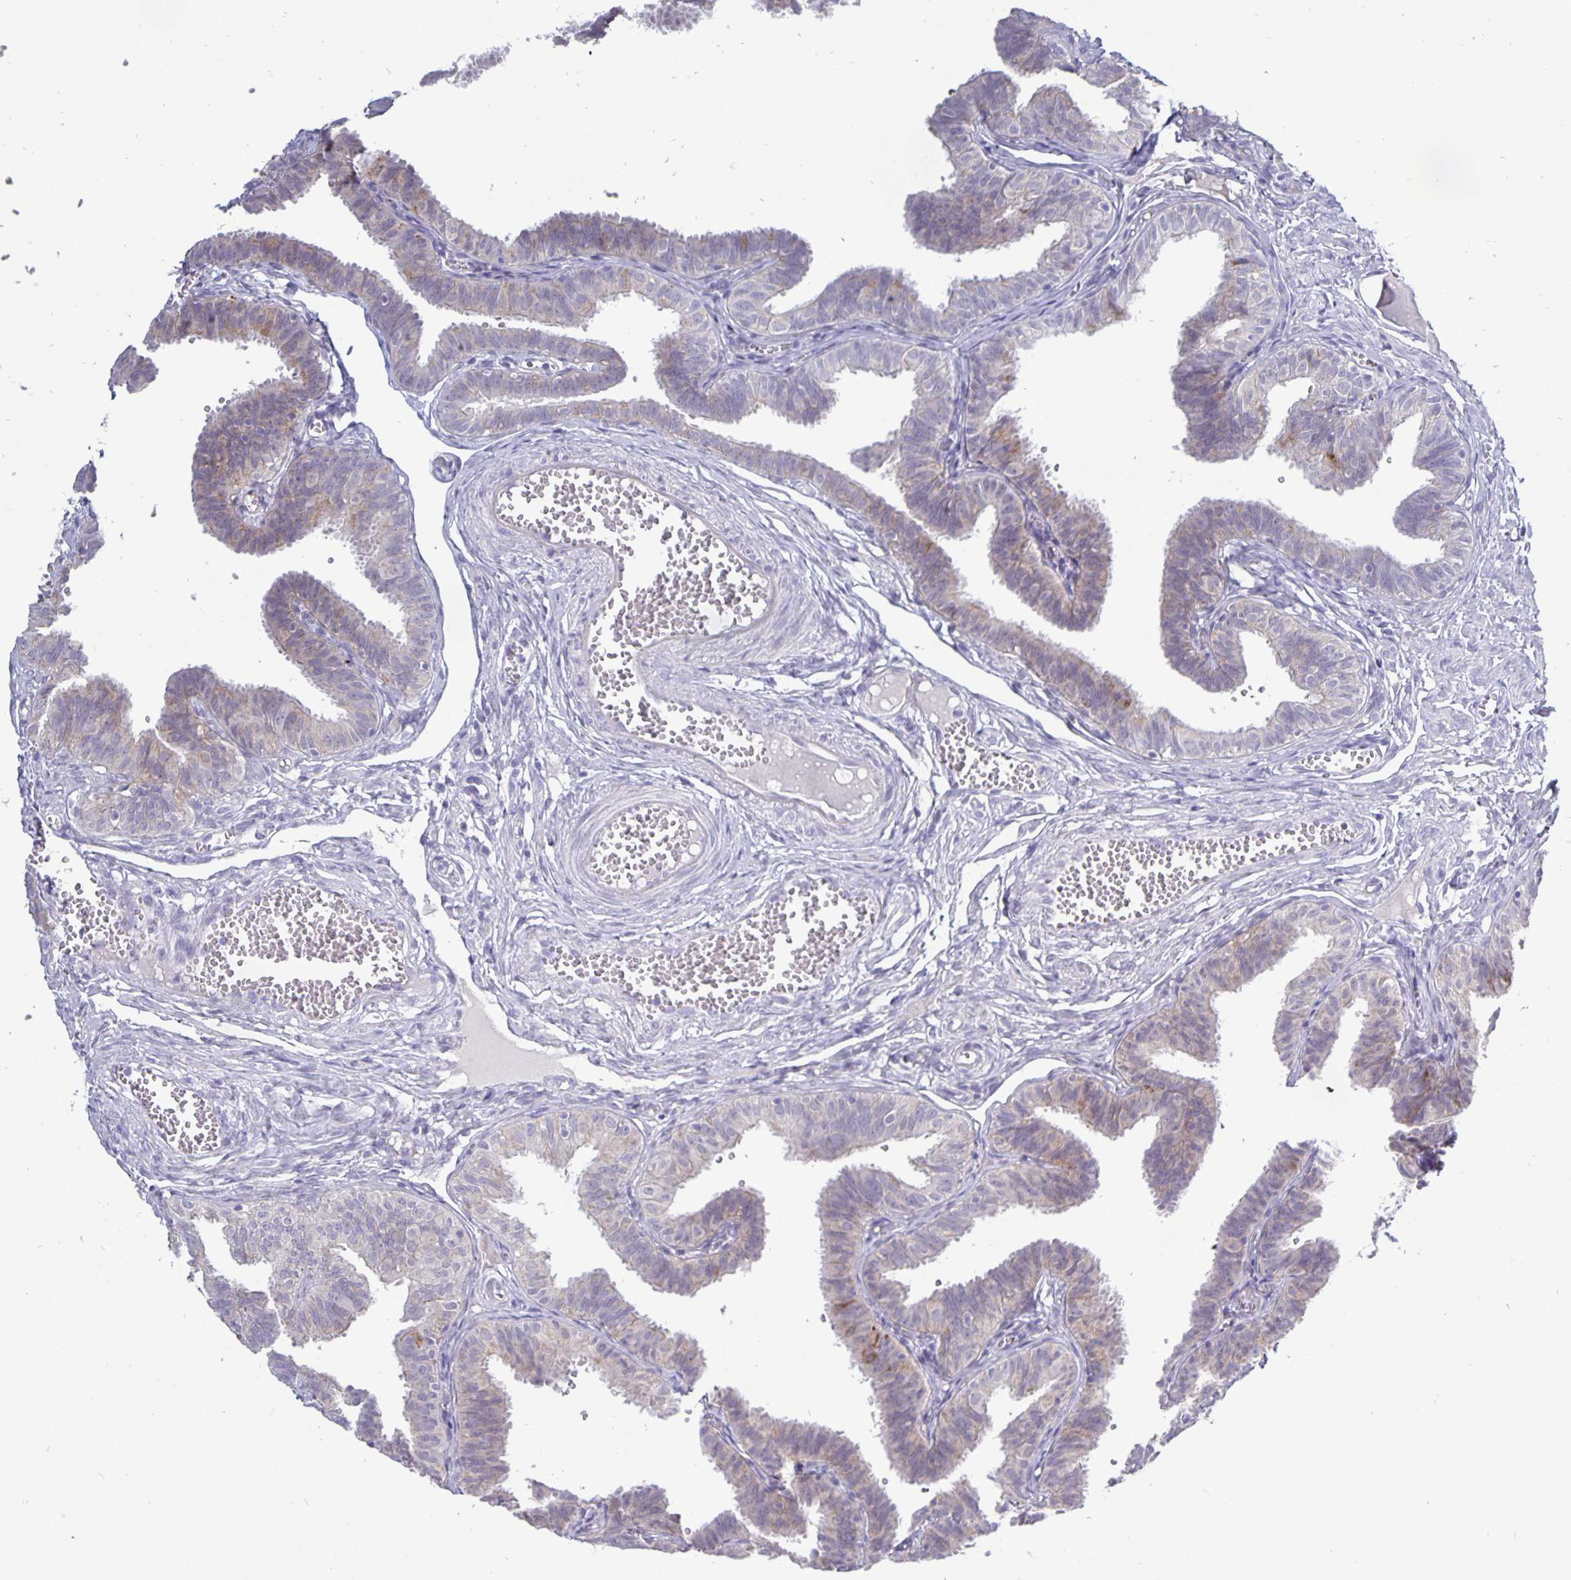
{"staining": {"intensity": "moderate", "quantity": "<25%", "location": "cytoplasmic/membranous"}, "tissue": "fallopian tube", "cell_type": "Glandular cells", "image_type": "normal", "snomed": [{"axis": "morphology", "description": "Normal tissue, NOS"}, {"axis": "topography", "description": "Fallopian tube"}], "caption": "A micrograph of human fallopian tube stained for a protein reveals moderate cytoplasmic/membranous brown staining in glandular cells. The staining was performed using DAB (3,3'-diaminobenzidine) to visualize the protein expression in brown, while the nuclei were stained in blue with hematoxylin (Magnification: 20x).", "gene": "ERBB2", "patient": {"sex": "female", "age": 25}}